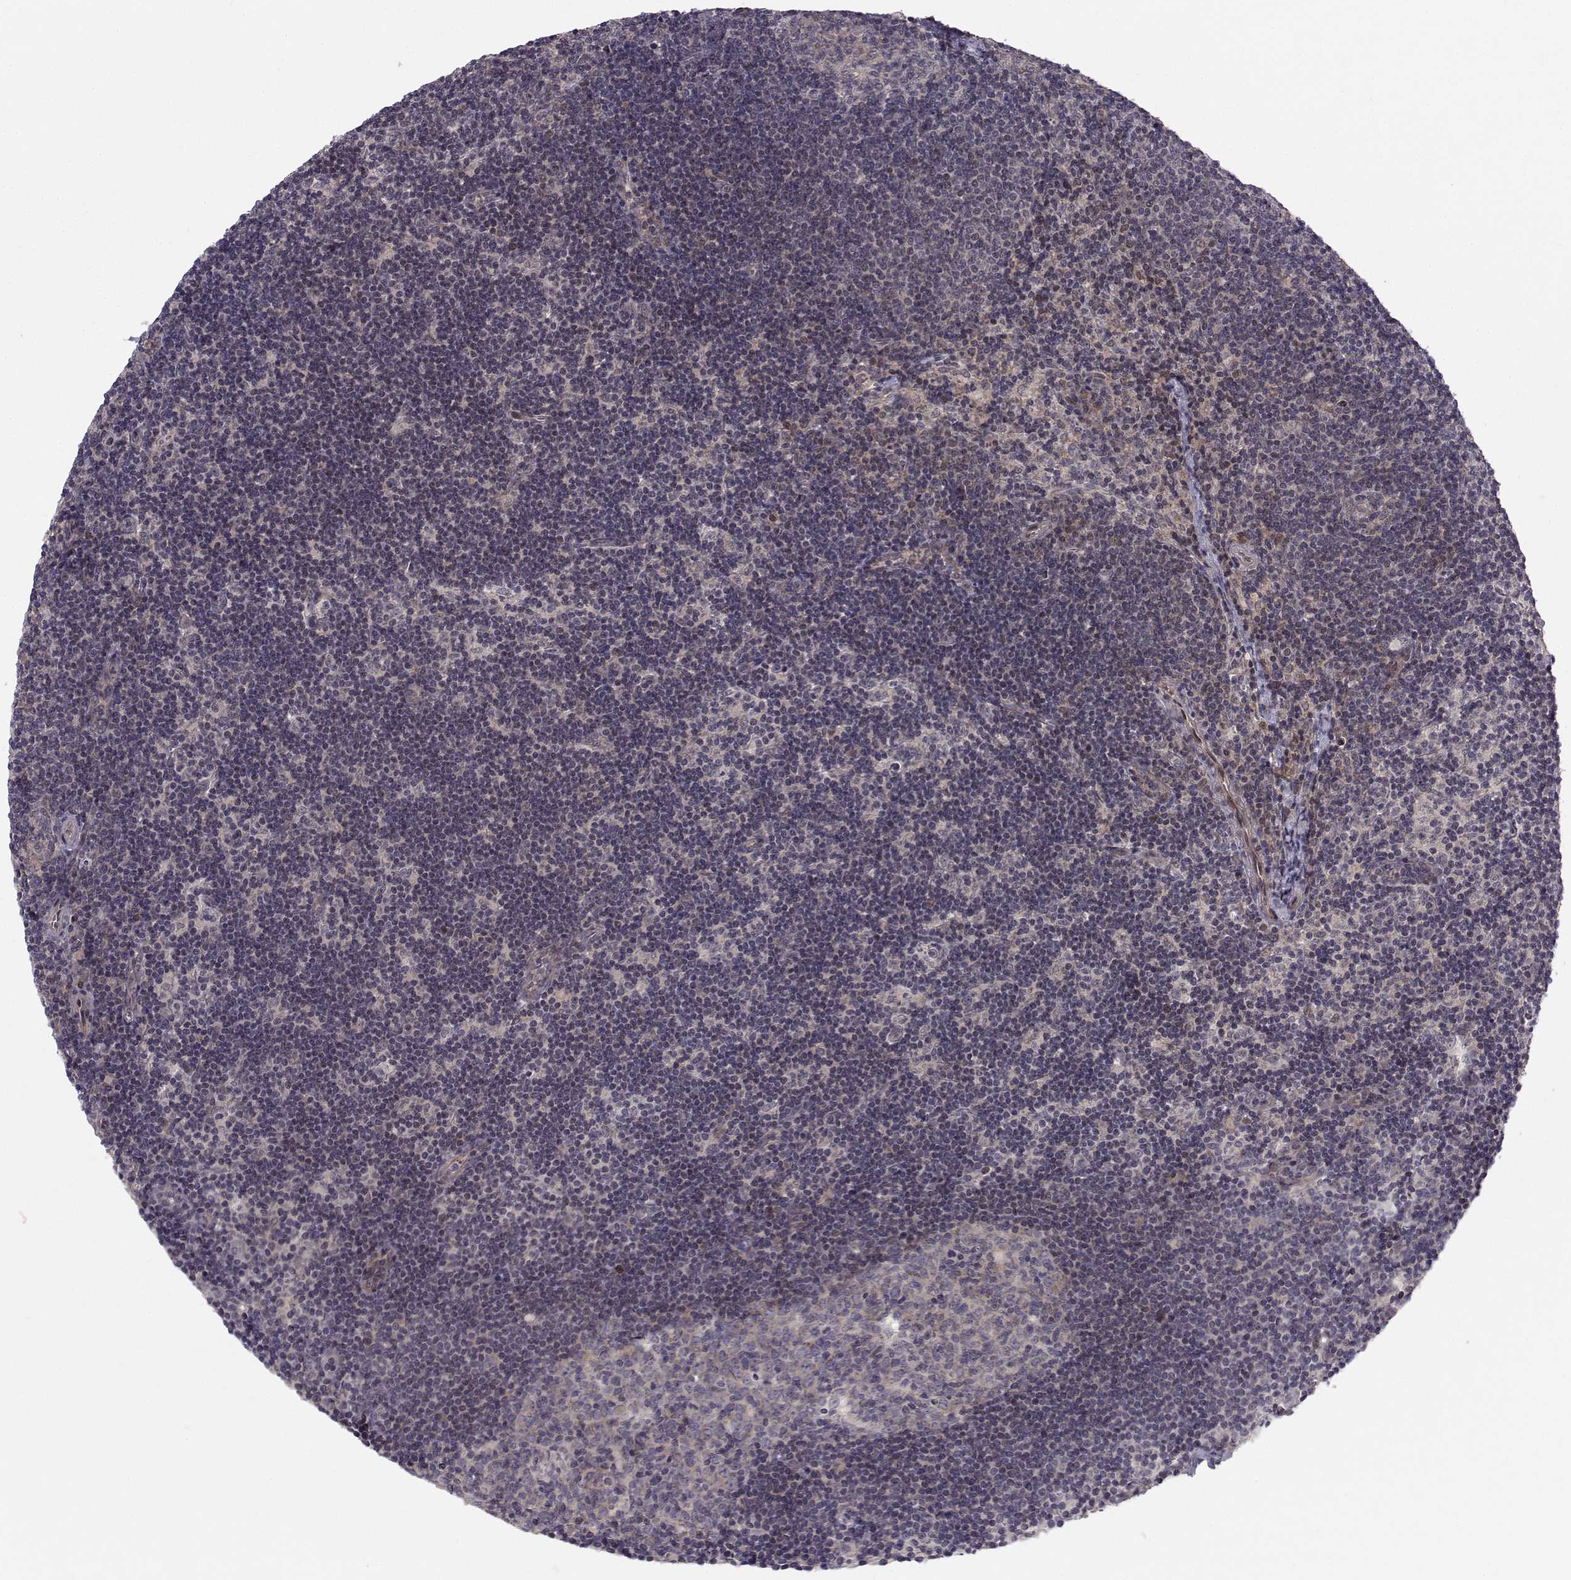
{"staining": {"intensity": "negative", "quantity": "none", "location": "none"}, "tissue": "lymph node", "cell_type": "Germinal center cells", "image_type": "normal", "snomed": [{"axis": "morphology", "description": "Normal tissue, NOS"}, {"axis": "topography", "description": "Lymph node"}], "caption": "Immunohistochemical staining of normal lymph node reveals no significant staining in germinal center cells.", "gene": "APC", "patient": {"sex": "female", "age": 34}}